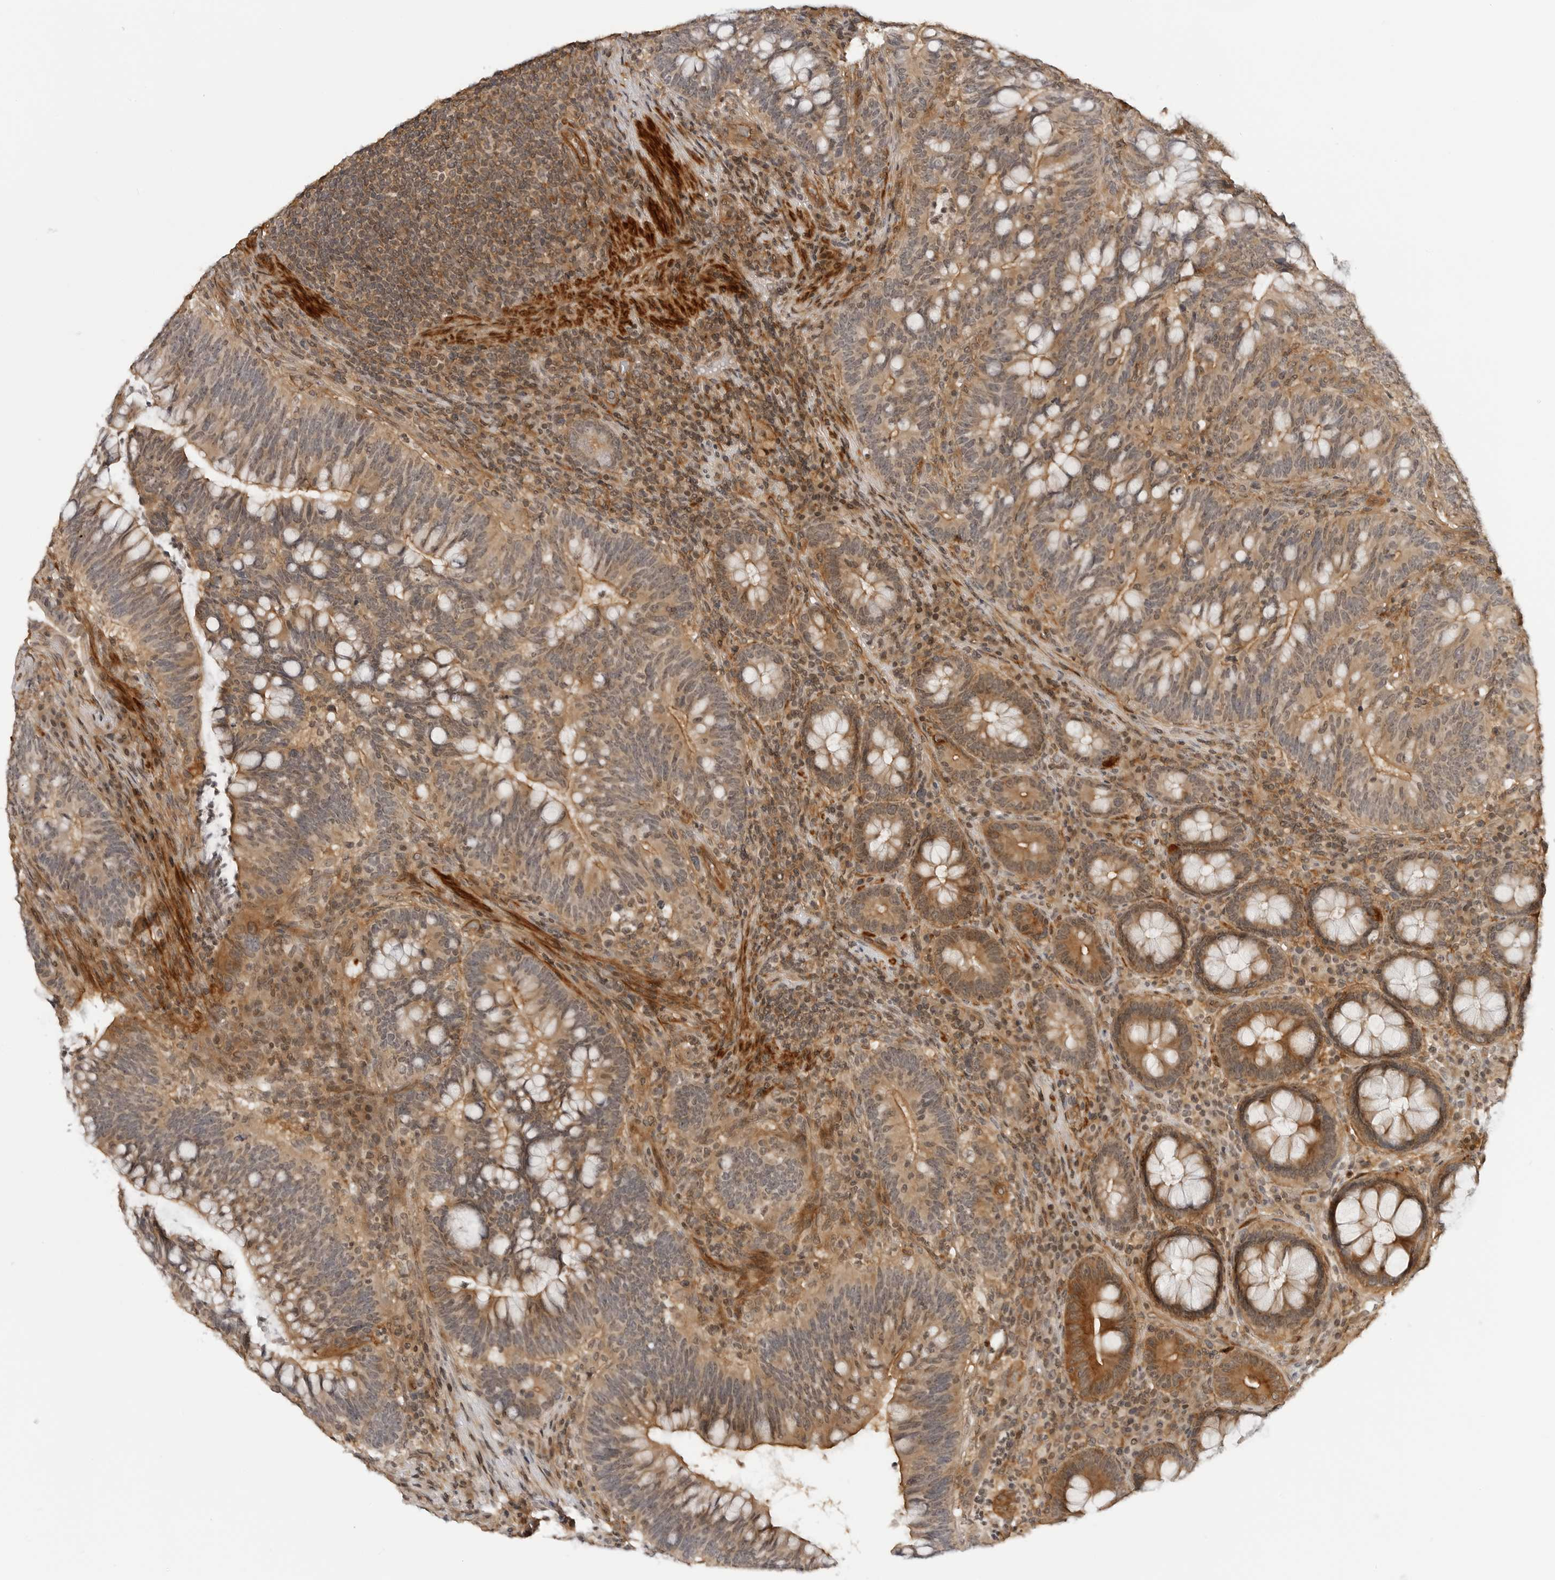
{"staining": {"intensity": "moderate", "quantity": ">75%", "location": "cytoplasmic/membranous"}, "tissue": "colorectal cancer", "cell_type": "Tumor cells", "image_type": "cancer", "snomed": [{"axis": "morphology", "description": "Adenocarcinoma, NOS"}, {"axis": "topography", "description": "Colon"}], "caption": "Protein expression analysis of human adenocarcinoma (colorectal) reveals moderate cytoplasmic/membranous expression in approximately >75% of tumor cells. (DAB (3,3'-diaminobenzidine) IHC with brightfield microscopy, high magnification).", "gene": "MAP2K5", "patient": {"sex": "female", "age": 66}}